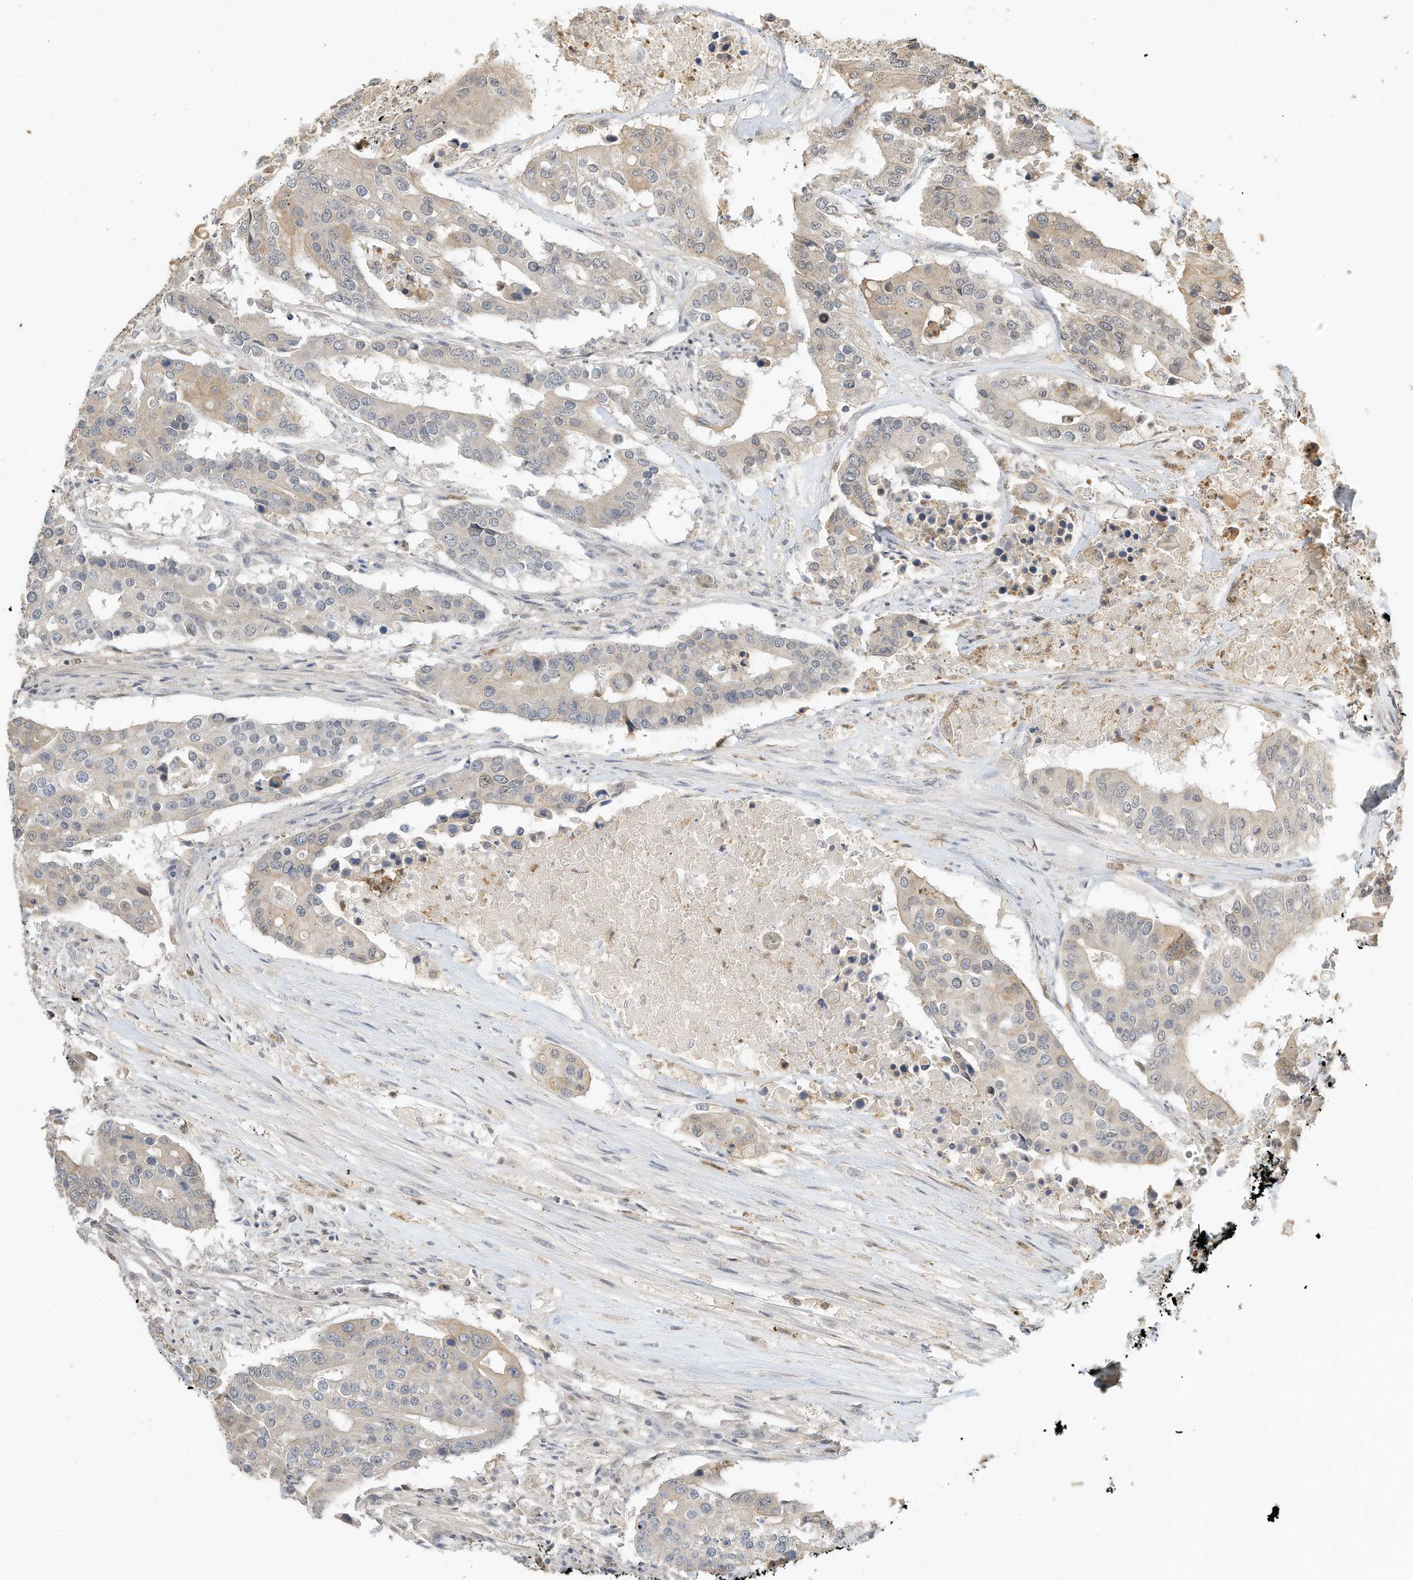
{"staining": {"intensity": "moderate", "quantity": "<25%", "location": "cytoplasmic/membranous"}, "tissue": "colorectal cancer", "cell_type": "Tumor cells", "image_type": "cancer", "snomed": [{"axis": "morphology", "description": "Adenocarcinoma, NOS"}, {"axis": "topography", "description": "Colon"}], "caption": "An image of human colorectal cancer stained for a protein demonstrates moderate cytoplasmic/membranous brown staining in tumor cells.", "gene": "OFD1", "patient": {"sex": "male", "age": 77}}